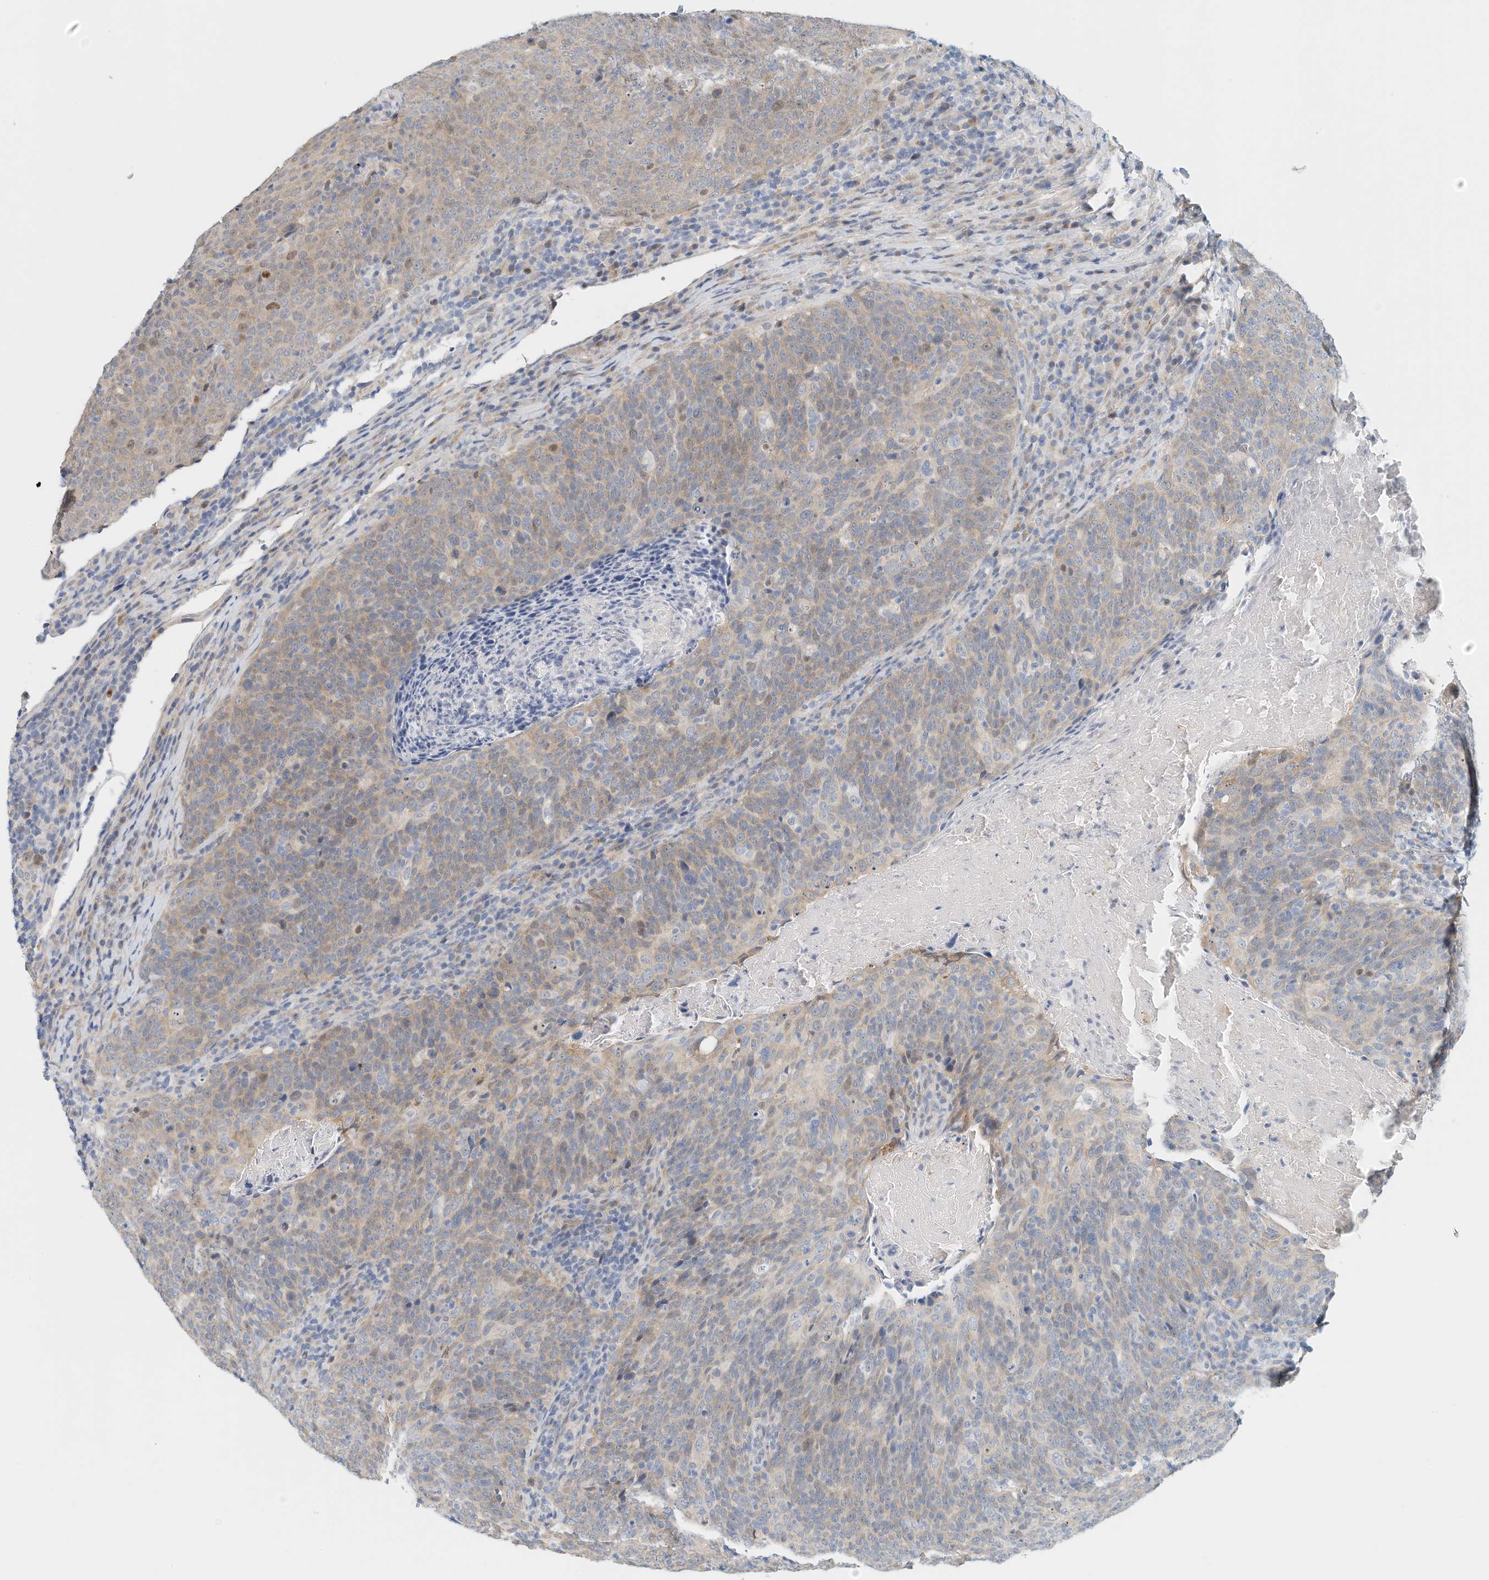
{"staining": {"intensity": "weak", "quantity": "<25%", "location": "cytoplasmic/membranous,nuclear"}, "tissue": "head and neck cancer", "cell_type": "Tumor cells", "image_type": "cancer", "snomed": [{"axis": "morphology", "description": "Squamous cell carcinoma, NOS"}, {"axis": "morphology", "description": "Squamous cell carcinoma, metastatic, NOS"}, {"axis": "topography", "description": "Lymph node"}, {"axis": "topography", "description": "Head-Neck"}], "caption": "The photomicrograph shows no staining of tumor cells in head and neck cancer (squamous cell carcinoma).", "gene": "ARHGAP28", "patient": {"sex": "male", "age": 62}}